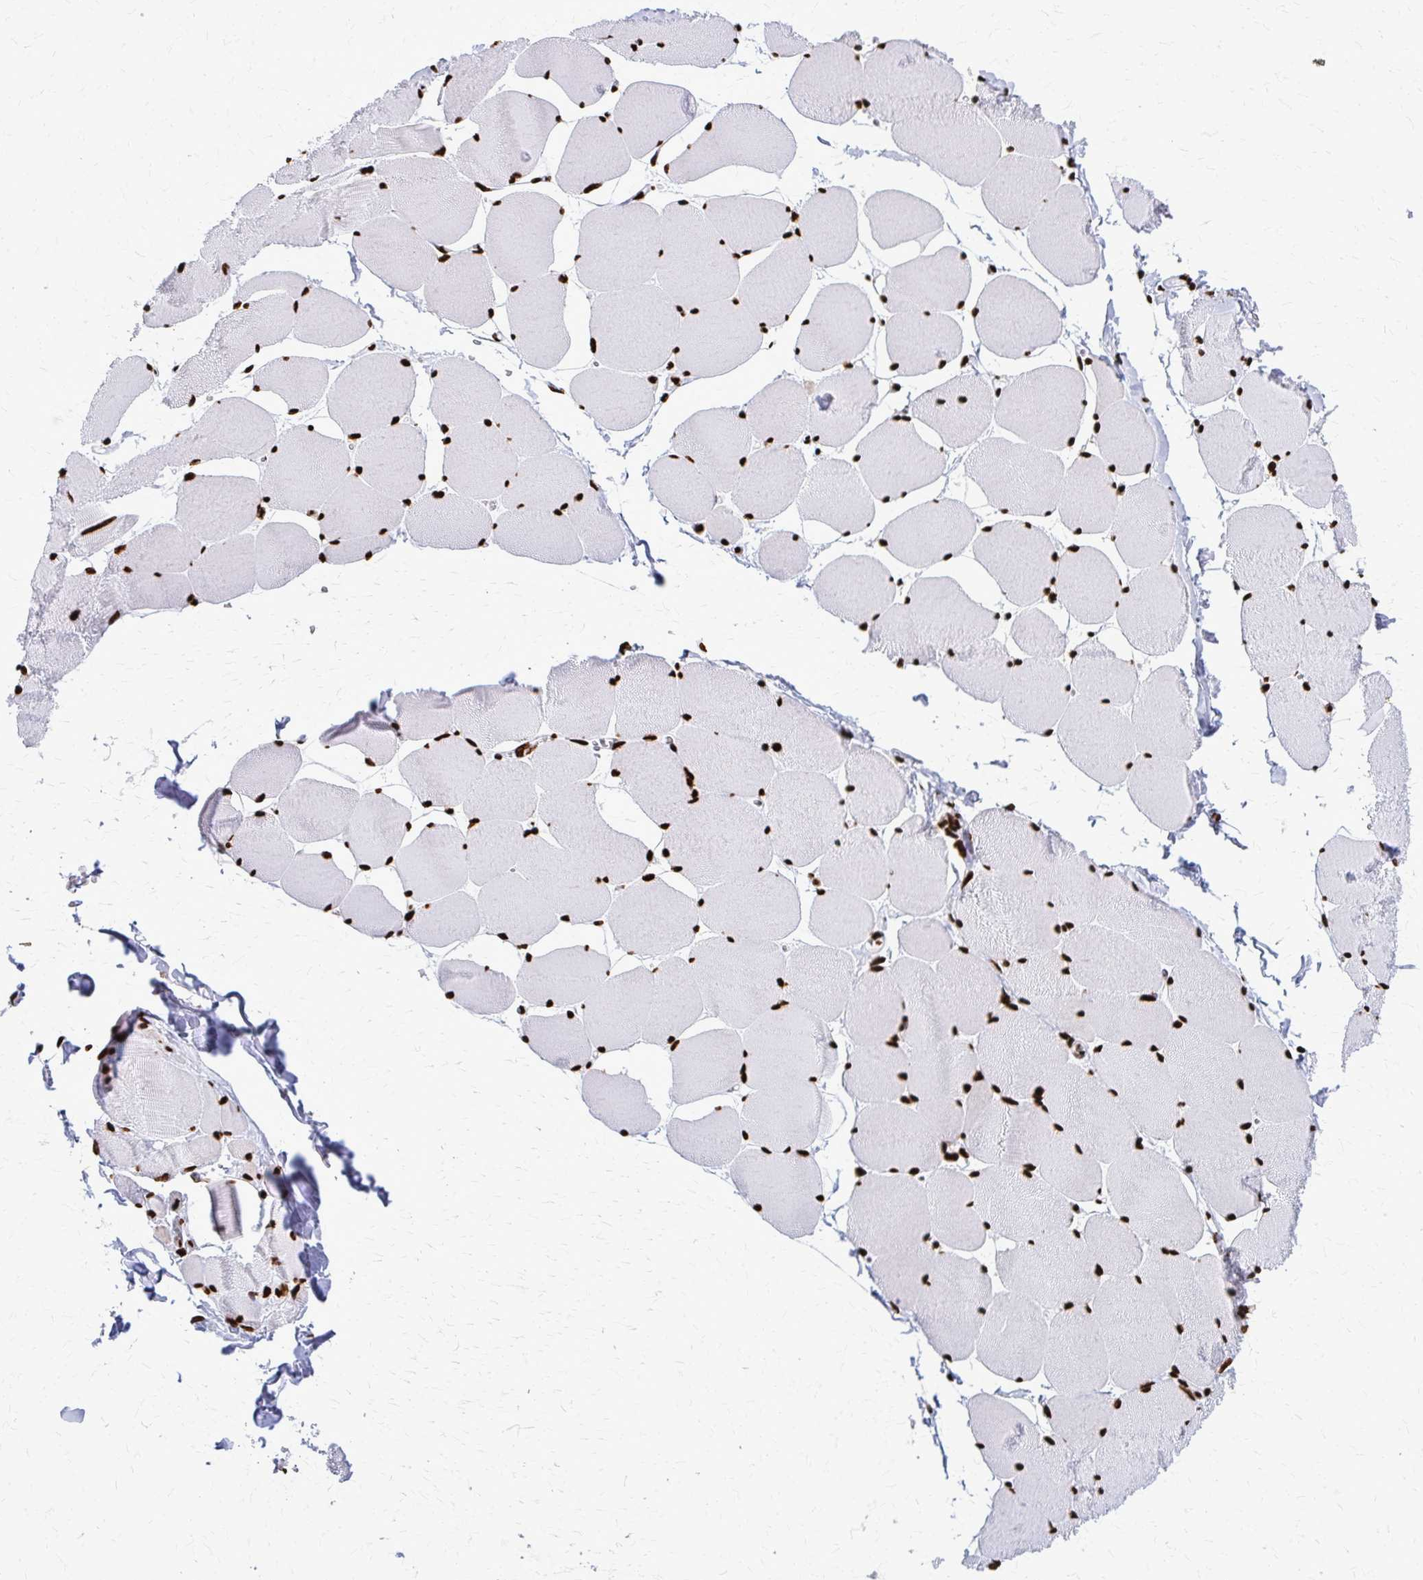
{"staining": {"intensity": "strong", "quantity": ">75%", "location": "nuclear"}, "tissue": "skeletal muscle", "cell_type": "Myocytes", "image_type": "normal", "snomed": [{"axis": "morphology", "description": "Normal tissue, NOS"}, {"axis": "topography", "description": "Skeletal muscle"}], "caption": "Protein analysis of normal skeletal muscle shows strong nuclear expression in approximately >75% of myocytes. (Stains: DAB (3,3'-diaminobenzidine) in brown, nuclei in blue, Microscopy: brightfield microscopy at high magnification).", "gene": "SFPQ", "patient": {"sex": "female", "age": 75}}